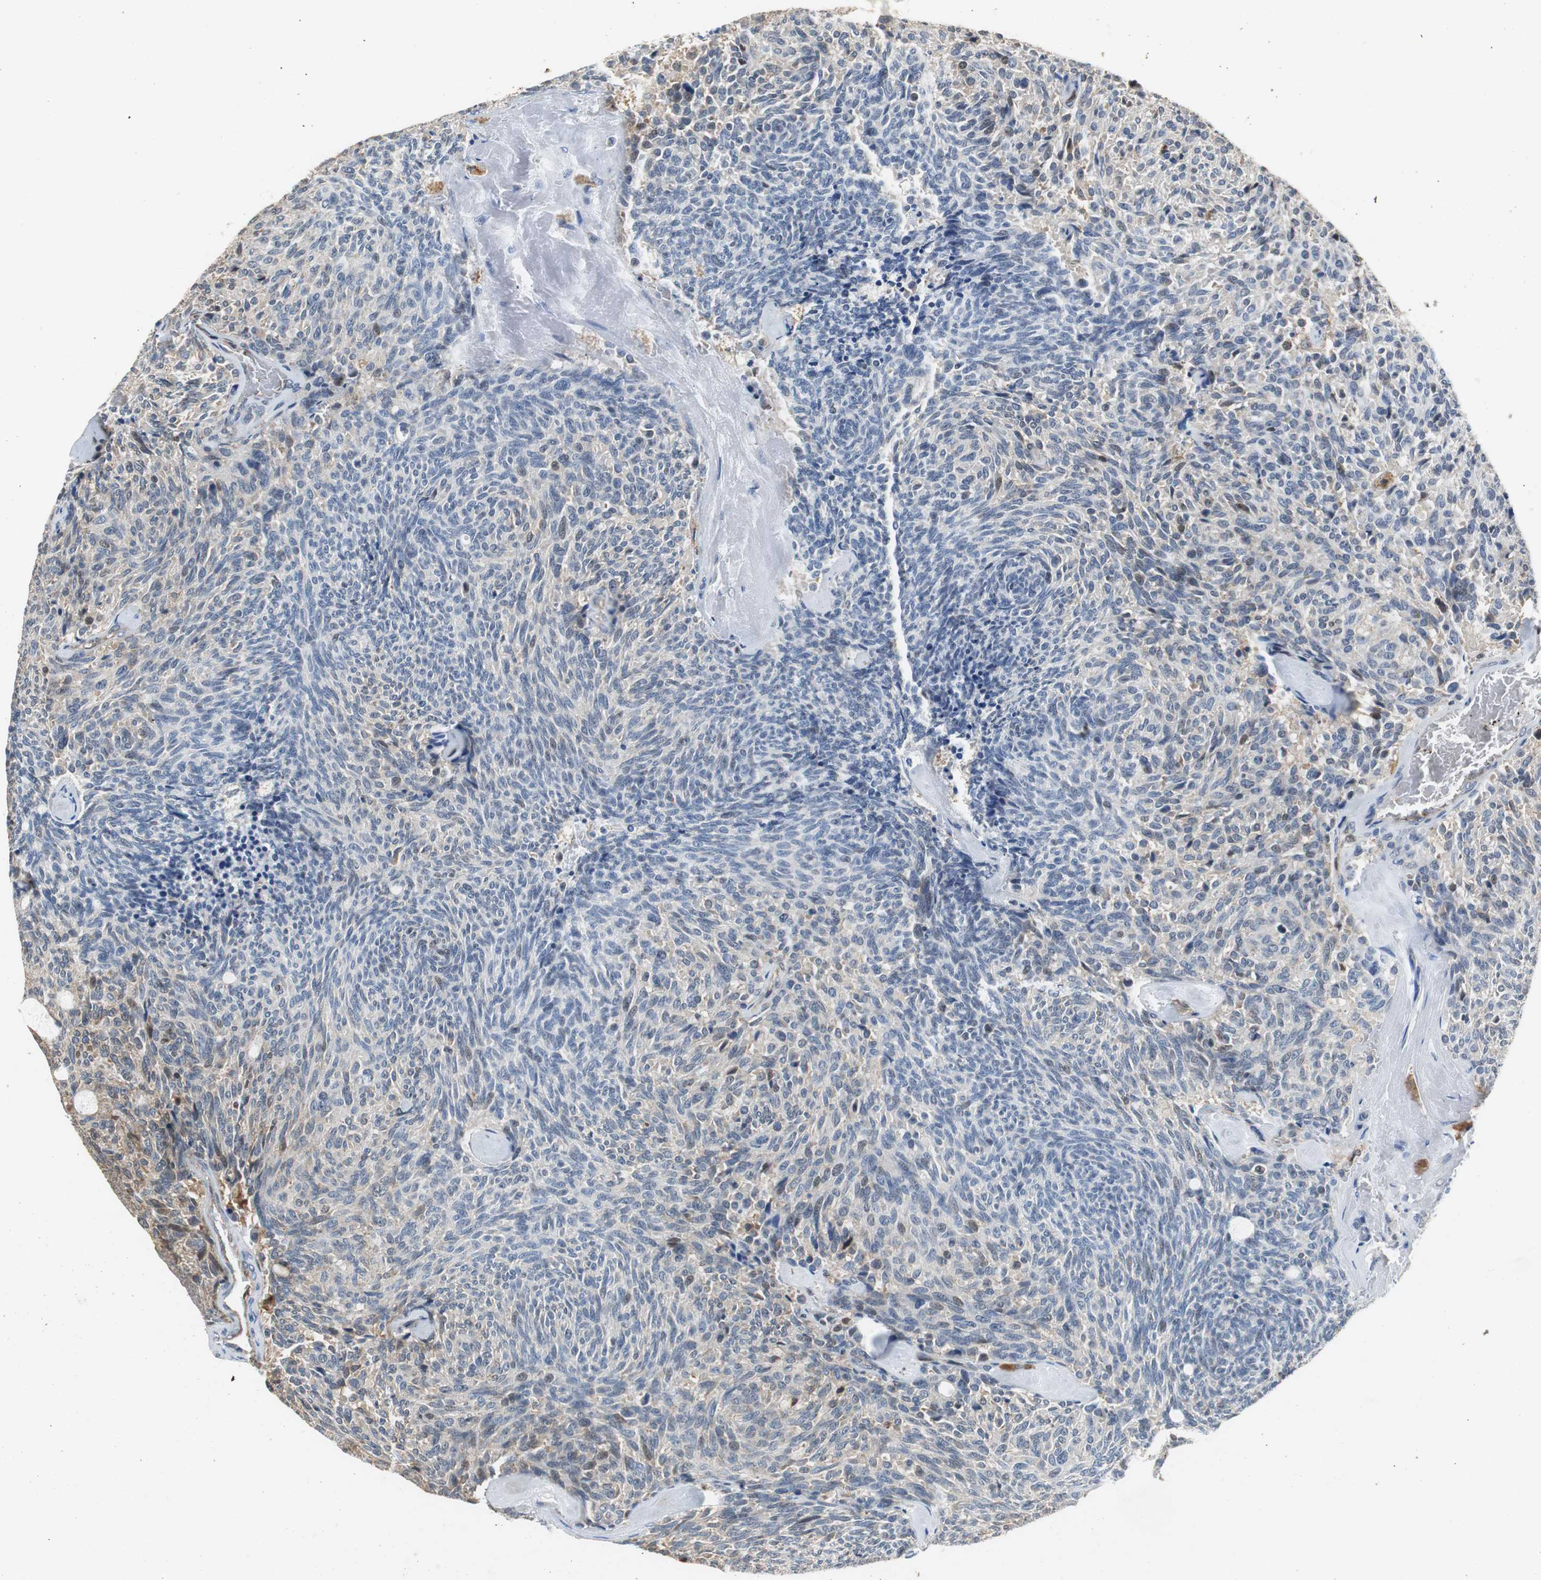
{"staining": {"intensity": "negative", "quantity": "none", "location": "none"}, "tissue": "carcinoid", "cell_type": "Tumor cells", "image_type": "cancer", "snomed": [{"axis": "morphology", "description": "Carcinoid, malignant, NOS"}, {"axis": "topography", "description": "Pancreas"}], "caption": "Tumor cells are negative for protein expression in human carcinoid.", "gene": "GSDMD", "patient": {"sex": "female", "age": 54}}